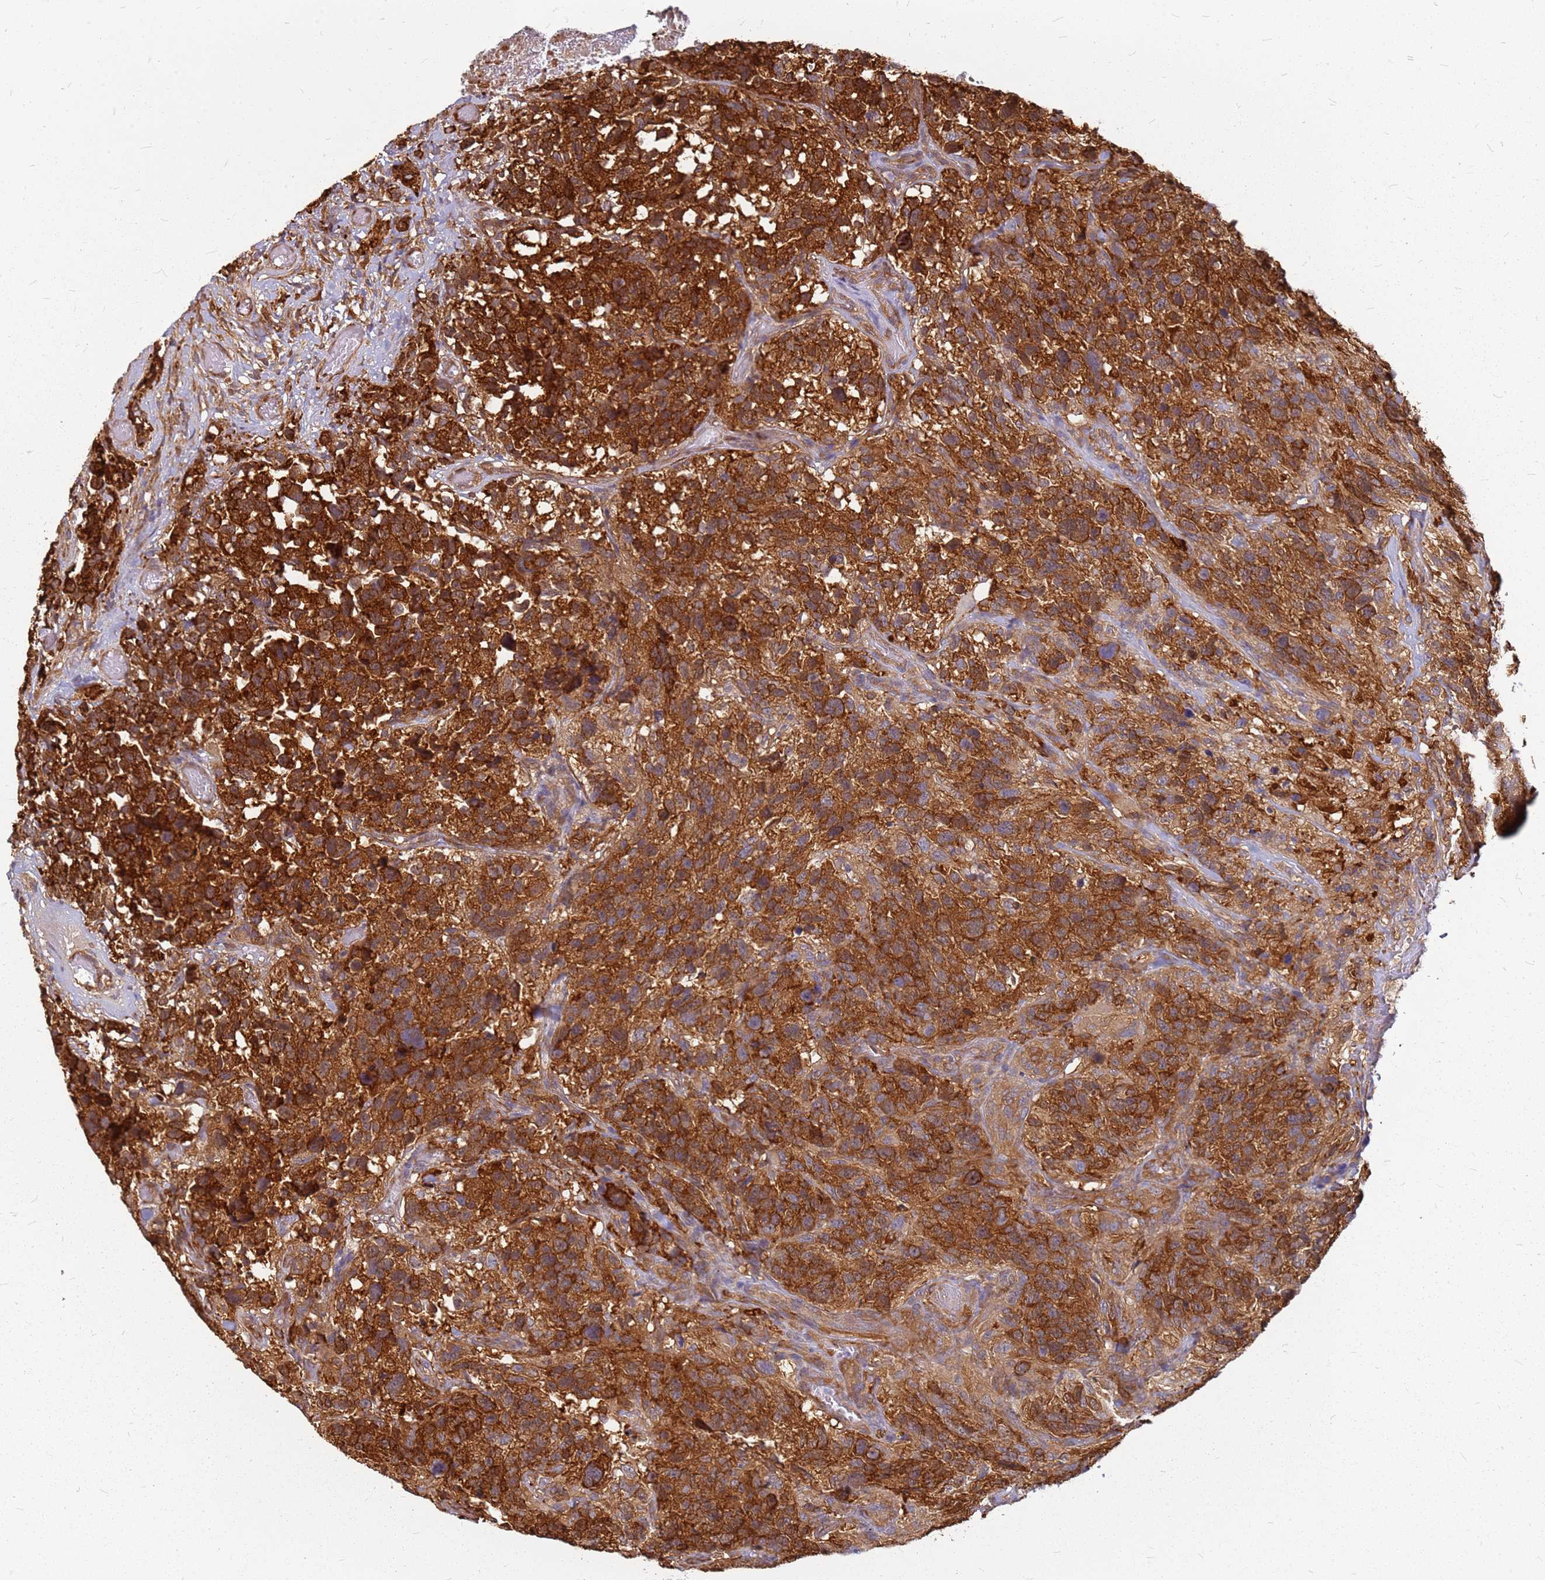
{"staining": {"intensity": "strong", "quantity": ">75%", "location": "cytoplasmic/membranous"}, "tissue": "glioma", "cell_type": "Tumor cells", "image_type": "cancer", "snomed": [{"axis": "morphology", "description": "Glioma, malignant, High grade"}, {"axis": "topography", "description": "Brain"}], "caption": "The photomicrograph exhibits a brown stain indicating the presence of a protein in the cytoplasmic/membranous of tumor cells in malignant glioma (high-grade).", "gene": "HDX", "patient": {"sex": "male", "age": 69}}